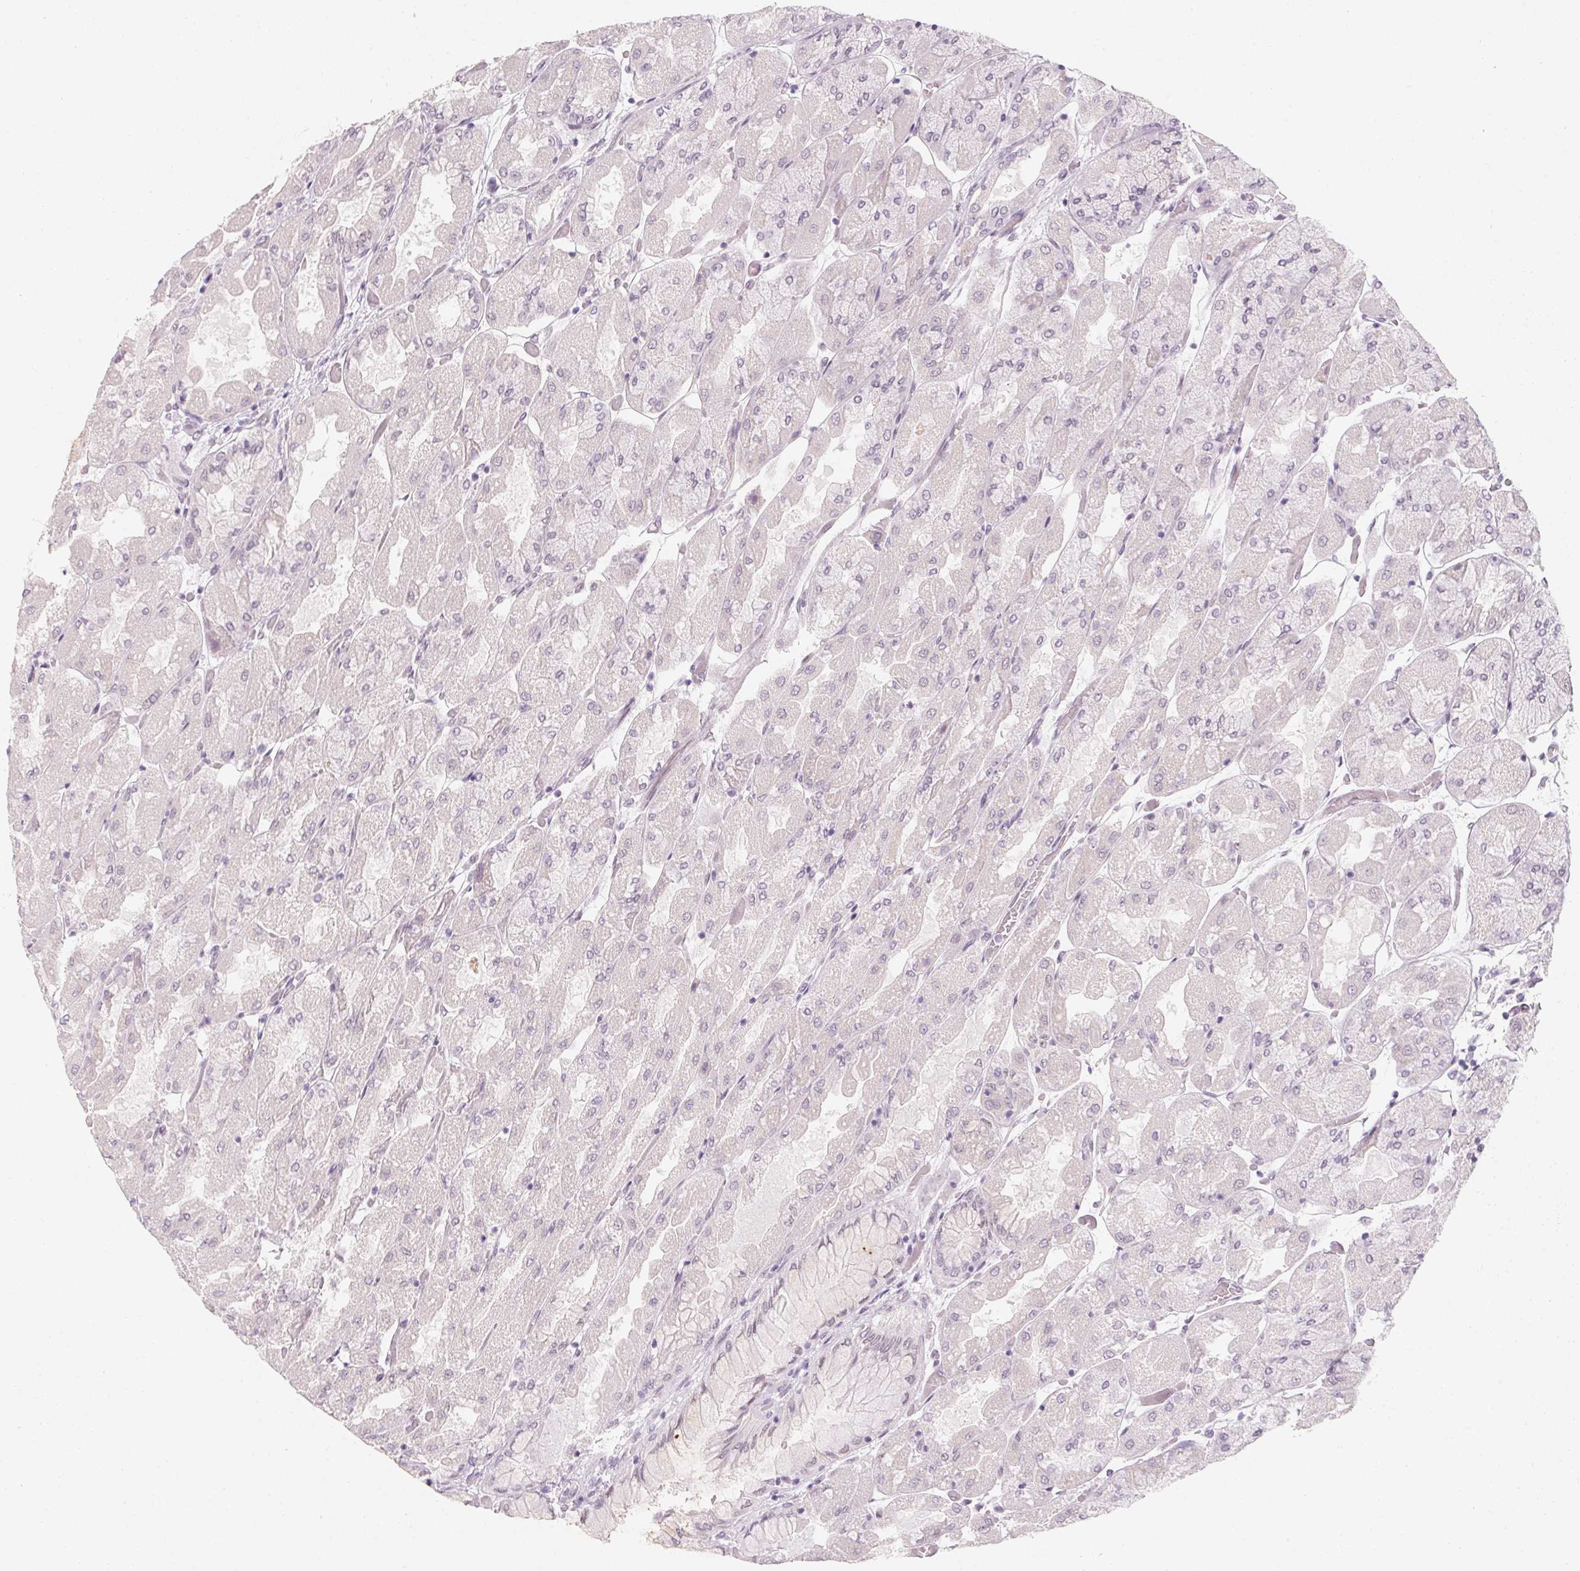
{"staining": {"intensity": "weak", "quantity": "<25%", "location": "cytoplasmic/membranous,nuclear"}, "tissue": "stomach", "cell_type": "Glandular cells", "image_type": "normal", "snomed": [{"axis": "morphology", "description": "Normal tissue, NOS"}, {"axis": "topography", "description": "Stomach"}], "caption": "Immunohistochemistry image of unremarkable stomach stained for a protein (brown), which exhibits no positivity in glandular cells. Nuclei are stained in blue.", "gene": "KCNQ2", "patient": {"sex": "female", "age": 61}}